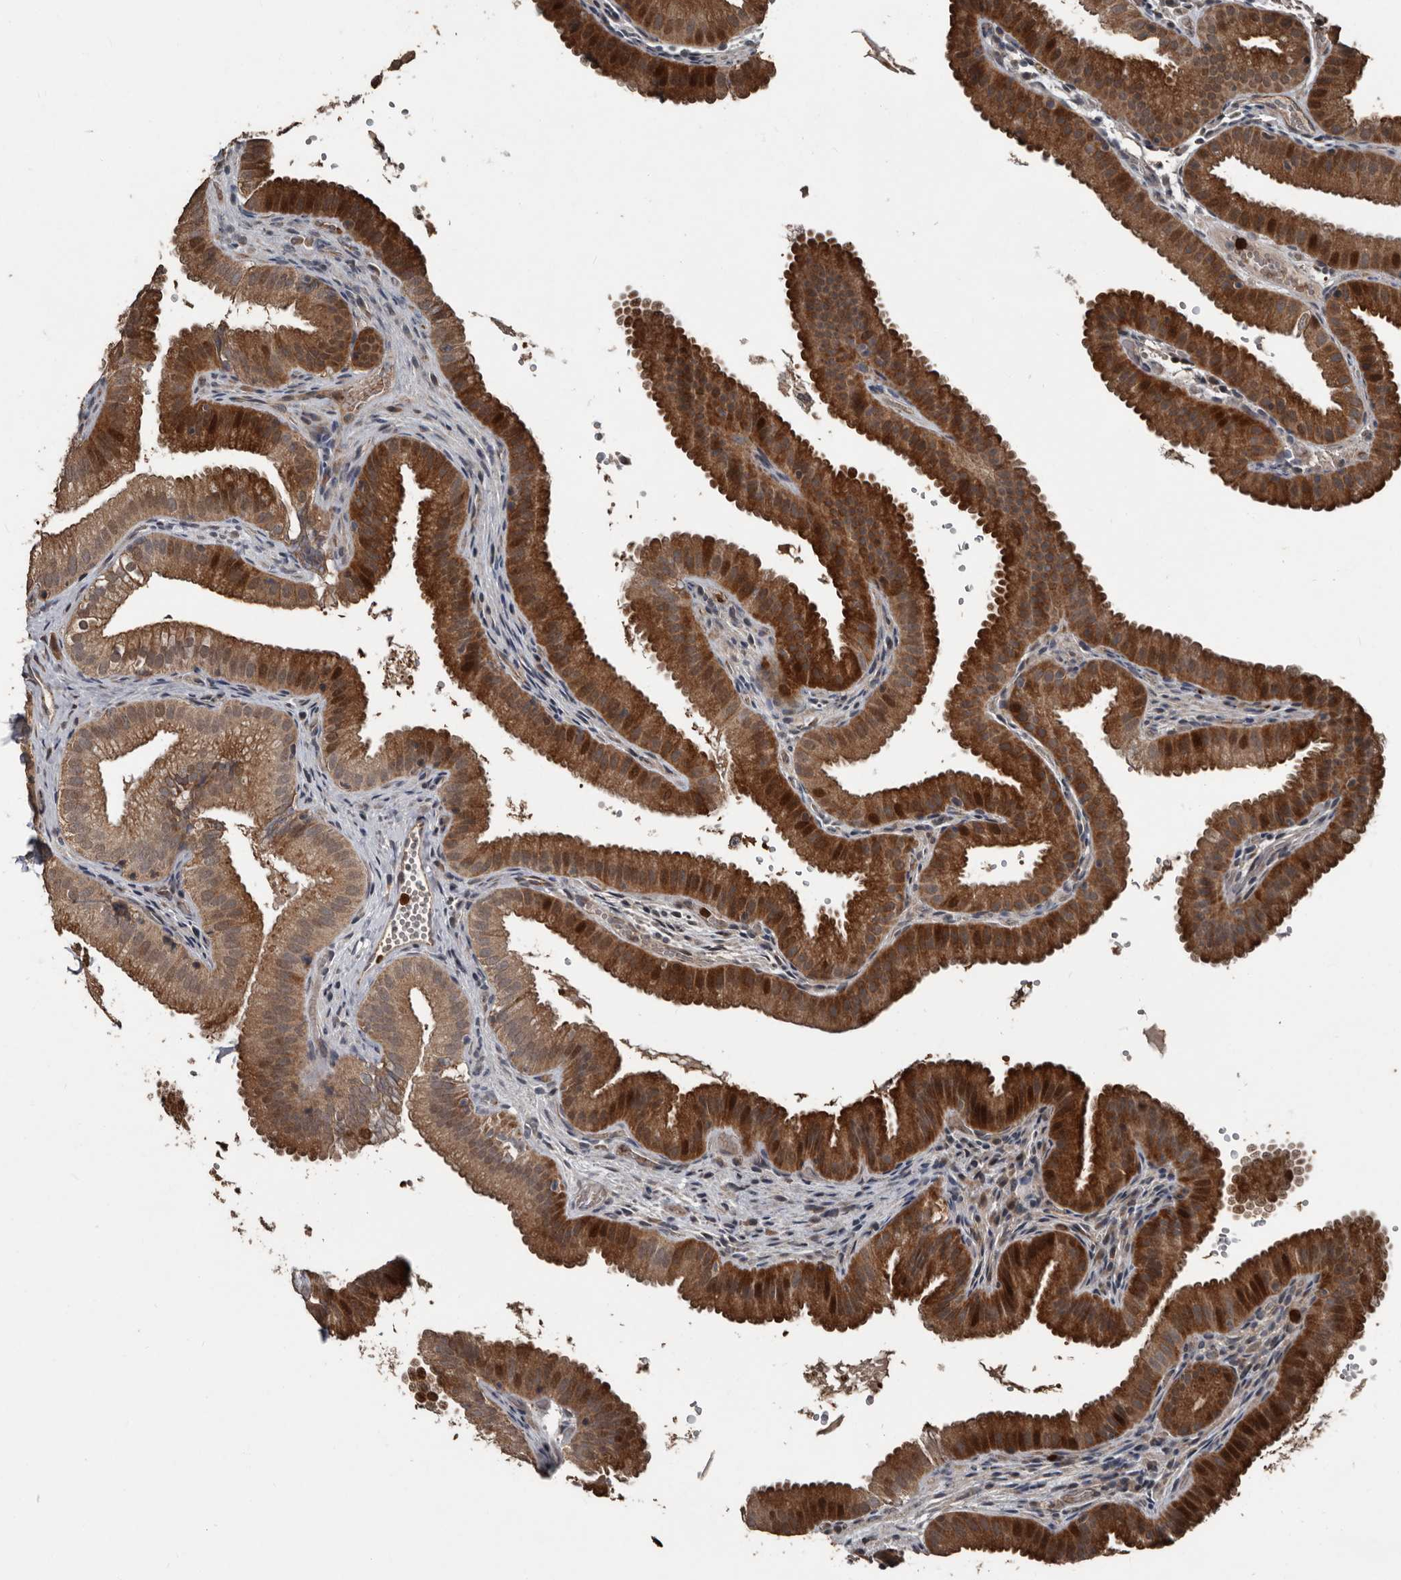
{"staining": {"intensity": "strong", "quantity": ">75%", "location": "cytoplasmic/membranous,nuclear"}, "tissue": "gallbladder", "cell_type": "Glandular cells", "image_type": "normal", "snomed": [{"axis": "morphology", "description": "Normal tissue, NOS"}, {"axis": "topography", "description": "Gallbladder"}], "caption": "An IHC histopathology image of unremarkable tissue is shown. Protein staining in brown shows strong cytoplasmic/membranous,nuclear positivity in gallbladder within glandular cells.", "gene": "FSBP", "patient": {"sex": "female", "age": 30}}